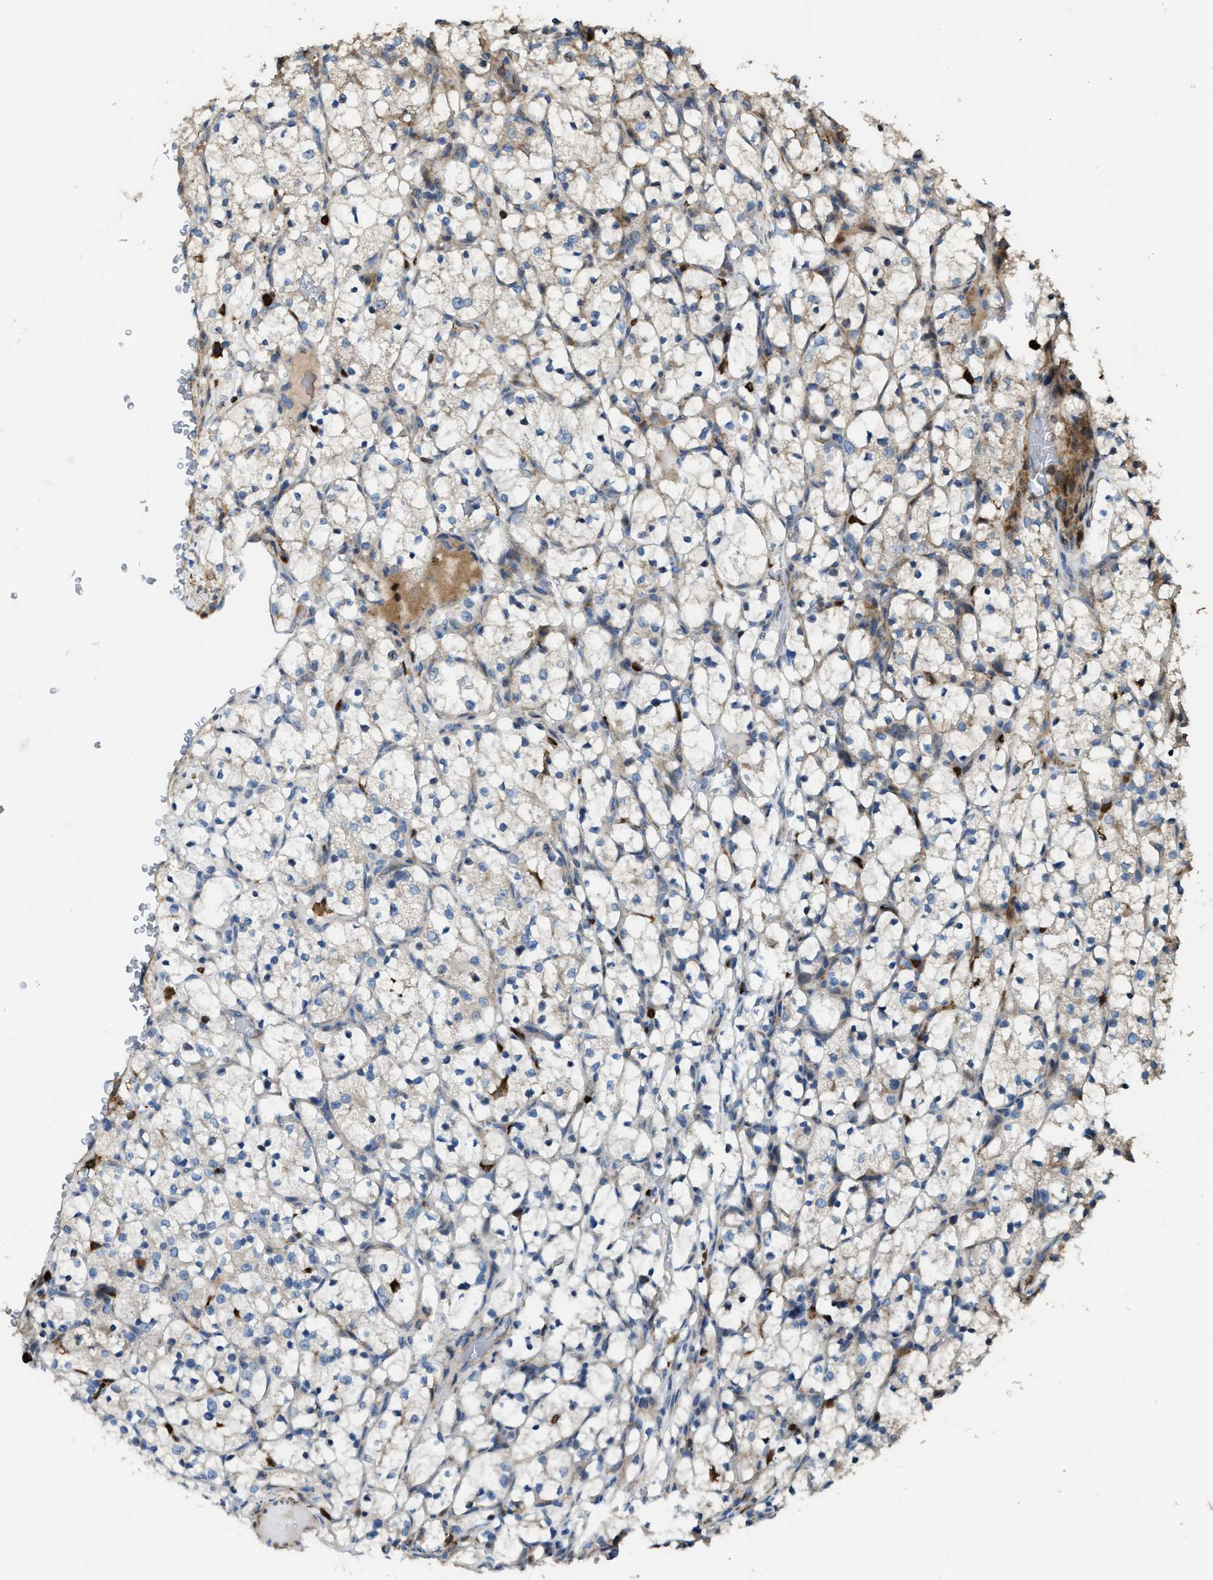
{"staining": {"intensity": "negative", "quantity": "none", "location": "none"}, "tissue": "renal cancer", "cell_type": "Tumor cells", "image_type": "cancer", "snomed": [{"axis": "morphology", "description": "Adenocarcinoma, NOS"}, {"axis": "topography", "description": "Kidney"}], "caption": "Immunohistochemistry of renal cancer reveals no staining in tumor cells. (Brightfield microscopy of DAB (3,3'-diaminobenzidine) immunohistochemistry at high magnification).", "gene": "SERPINB5", "patient": {"sex": "female", "age": 69}}